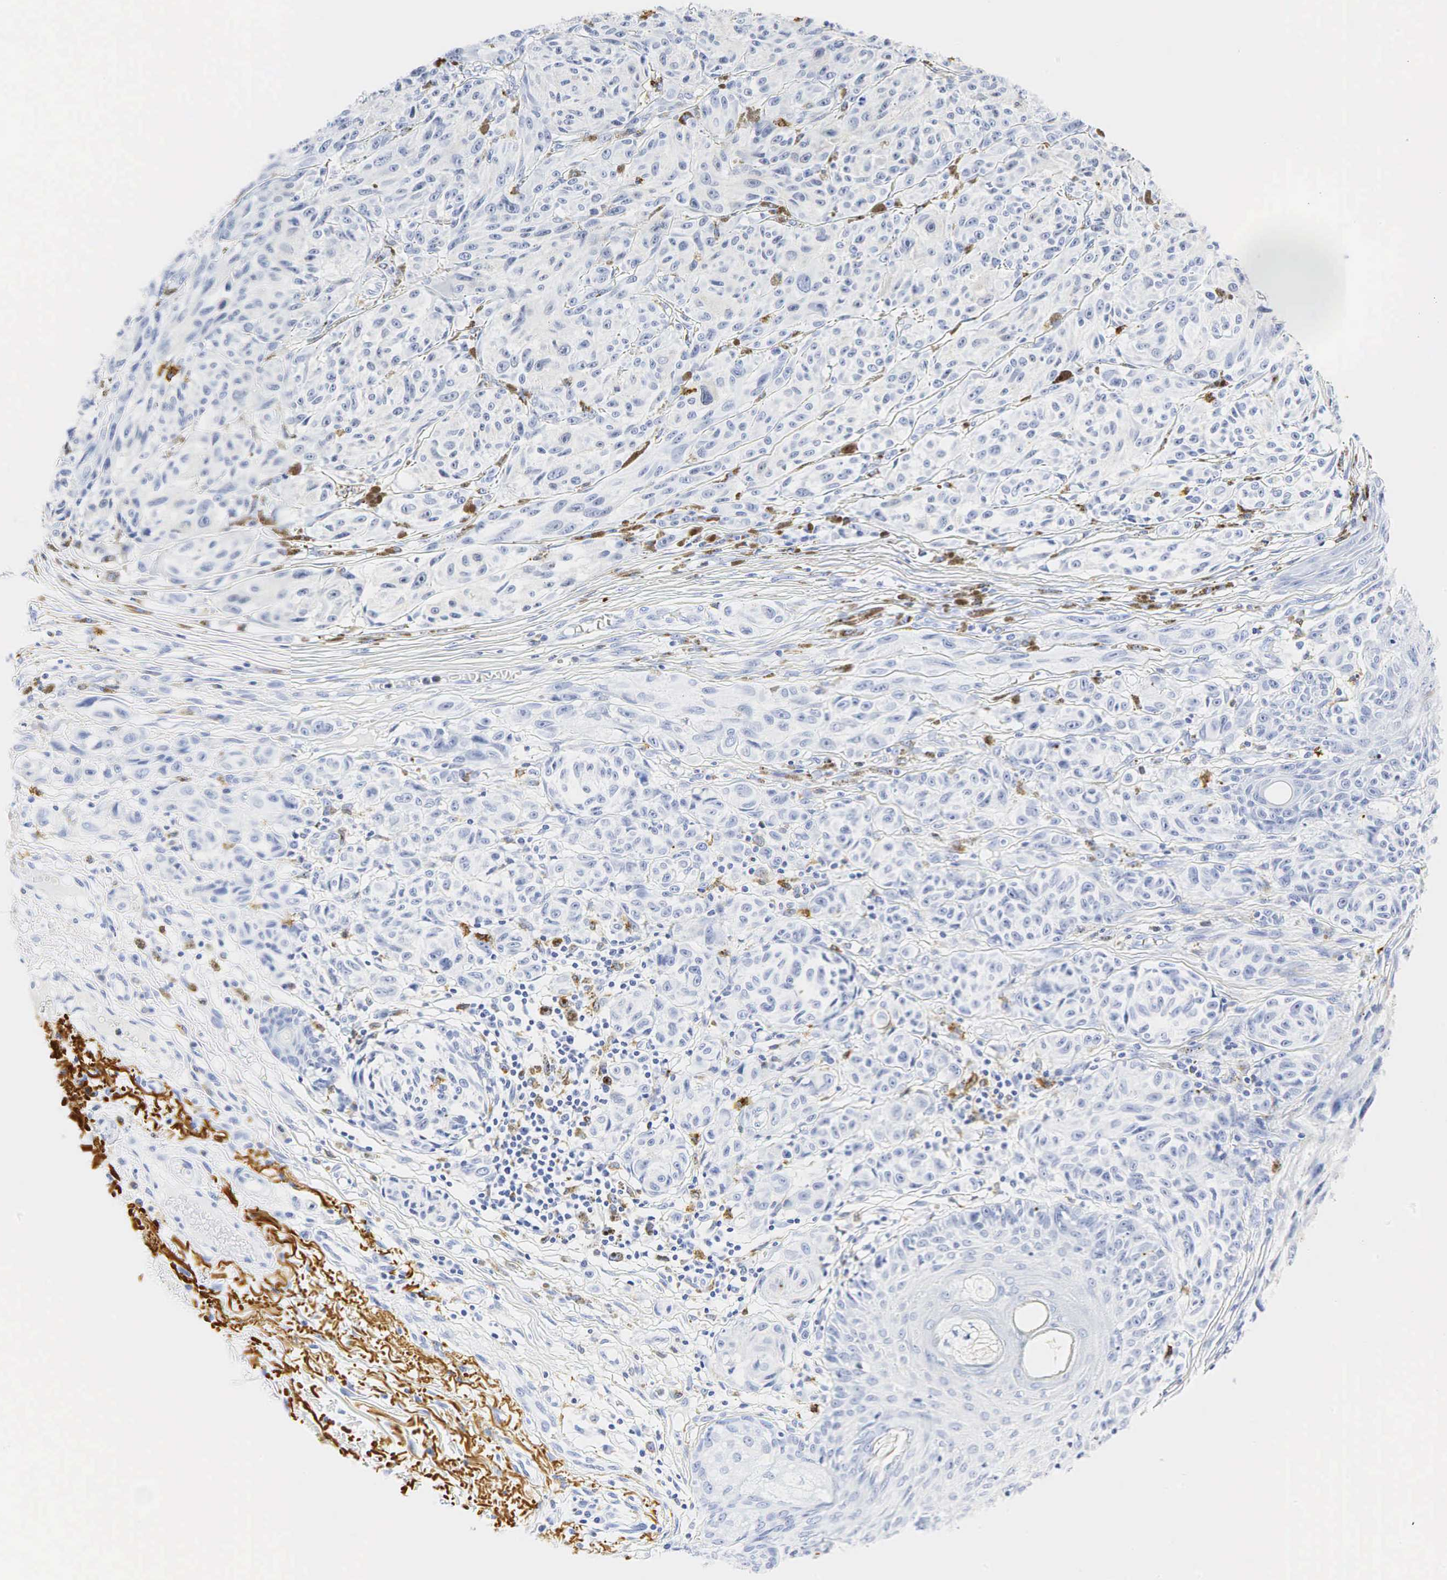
{"staining": {"intensity": "negative", "quantity": "none", "location": "none"}, "tissue": "melanoma", "cell_type": "Tumor cells", "image_type": "cancer", "snomed": [{"axis": "morphology", "description": "Malignant melanoma, NOS"}, {"axis": "topography", "description": "Skin"}], "caption": "Histopathology image shows no significant protein expression in tumor cells of malignant melanoma.", "gene": "LYZ", "patient": {"sex": "male", "age": 70}}